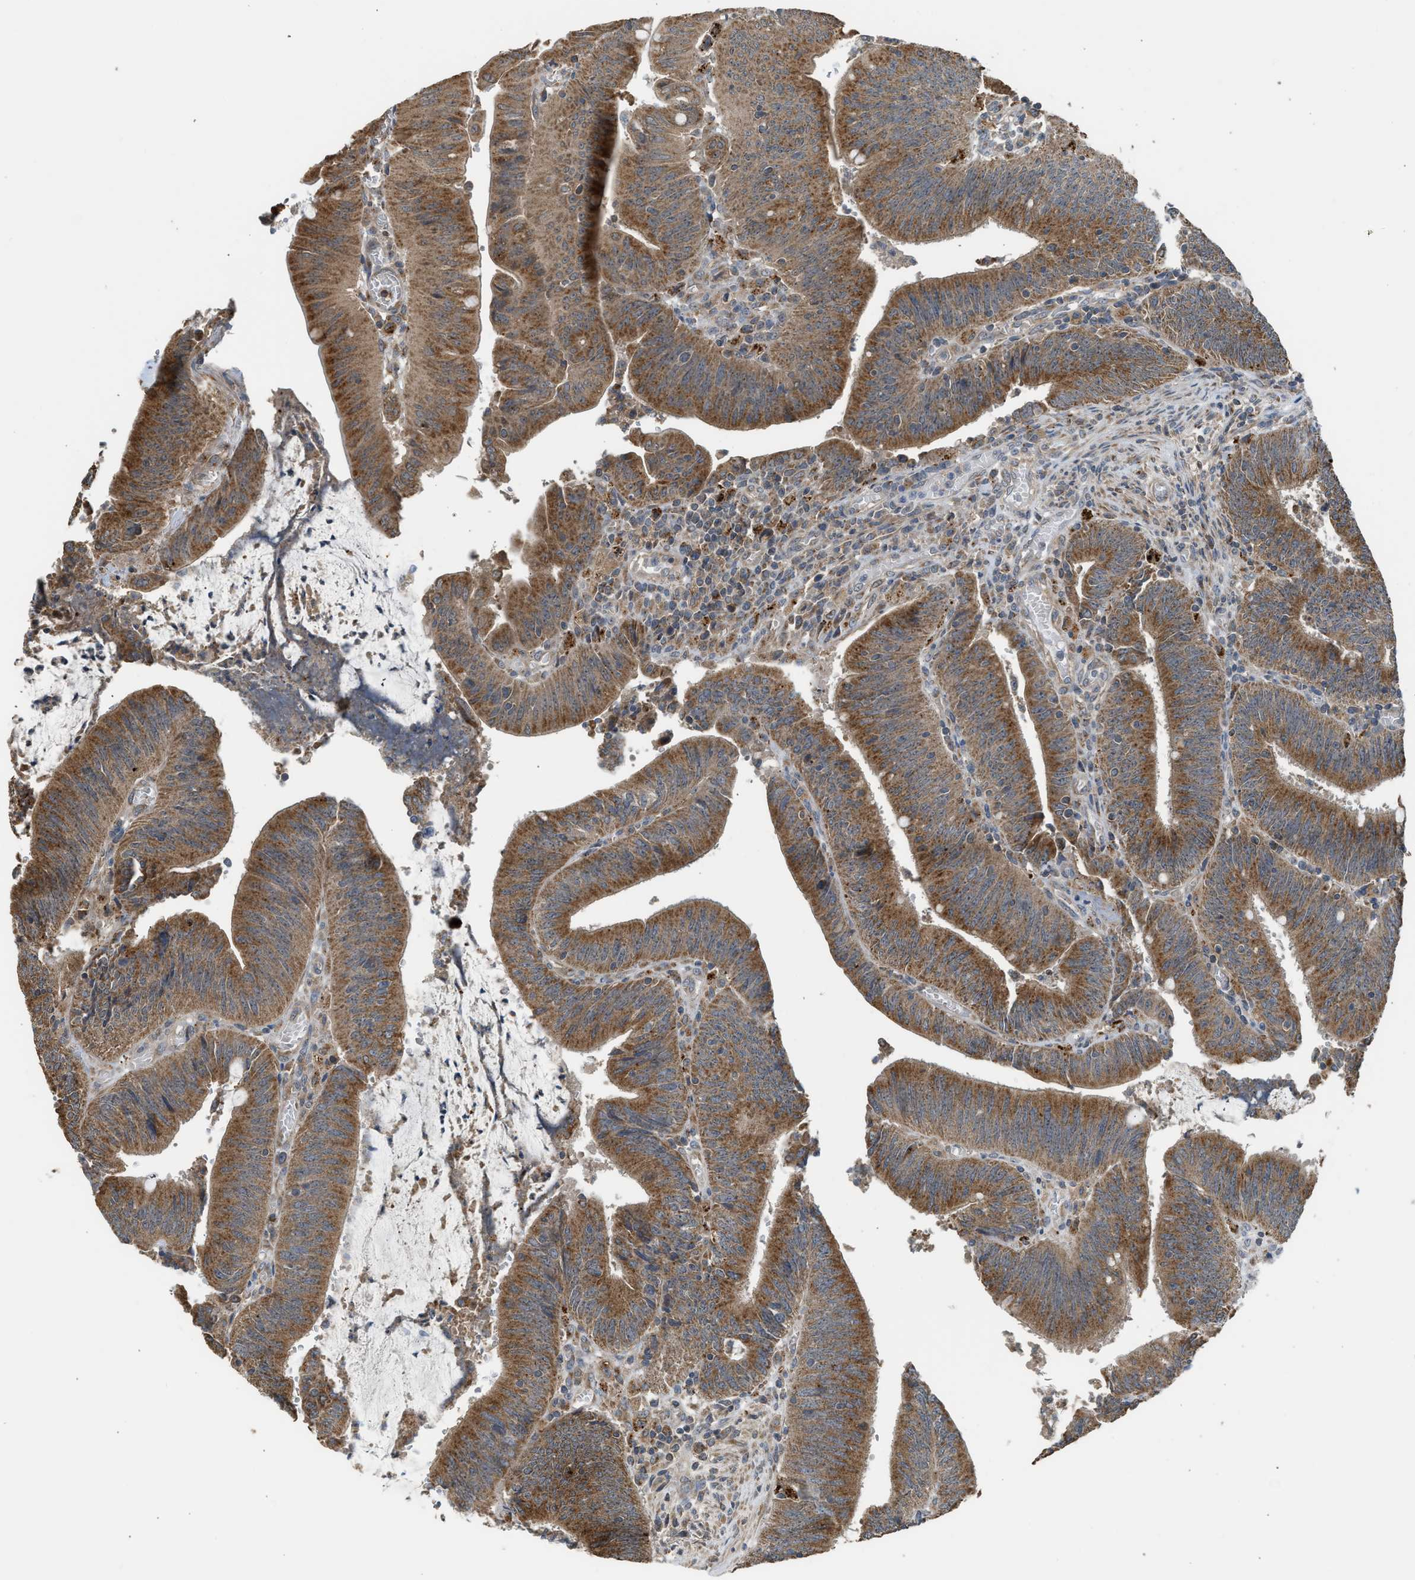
{"staining": {"intensity": "strong", "quantity": ">75%", "location": "cytoplasmic/membranous"}, "tissue": "colorectal cancer", "cell_type": "Tumor cells", "image_type": "cancer", "snomed": [{"axis": "morphology", "description": "Normal tissue, NOS"}, {"axis": "morphology", "description": "Adenocarcinoma, NOS"}, {"axis": "topography", "description": "Rectum"}], "caption": "This is a photomicrograph of immunohistochemistry (IHC) staining of colorectal adenocarcinoma, which shows strong positivity in the cytoplasmic/membranous of tumor cells.", "gene": "STARD3", "patient": {"sex": "female", "age": 66}}